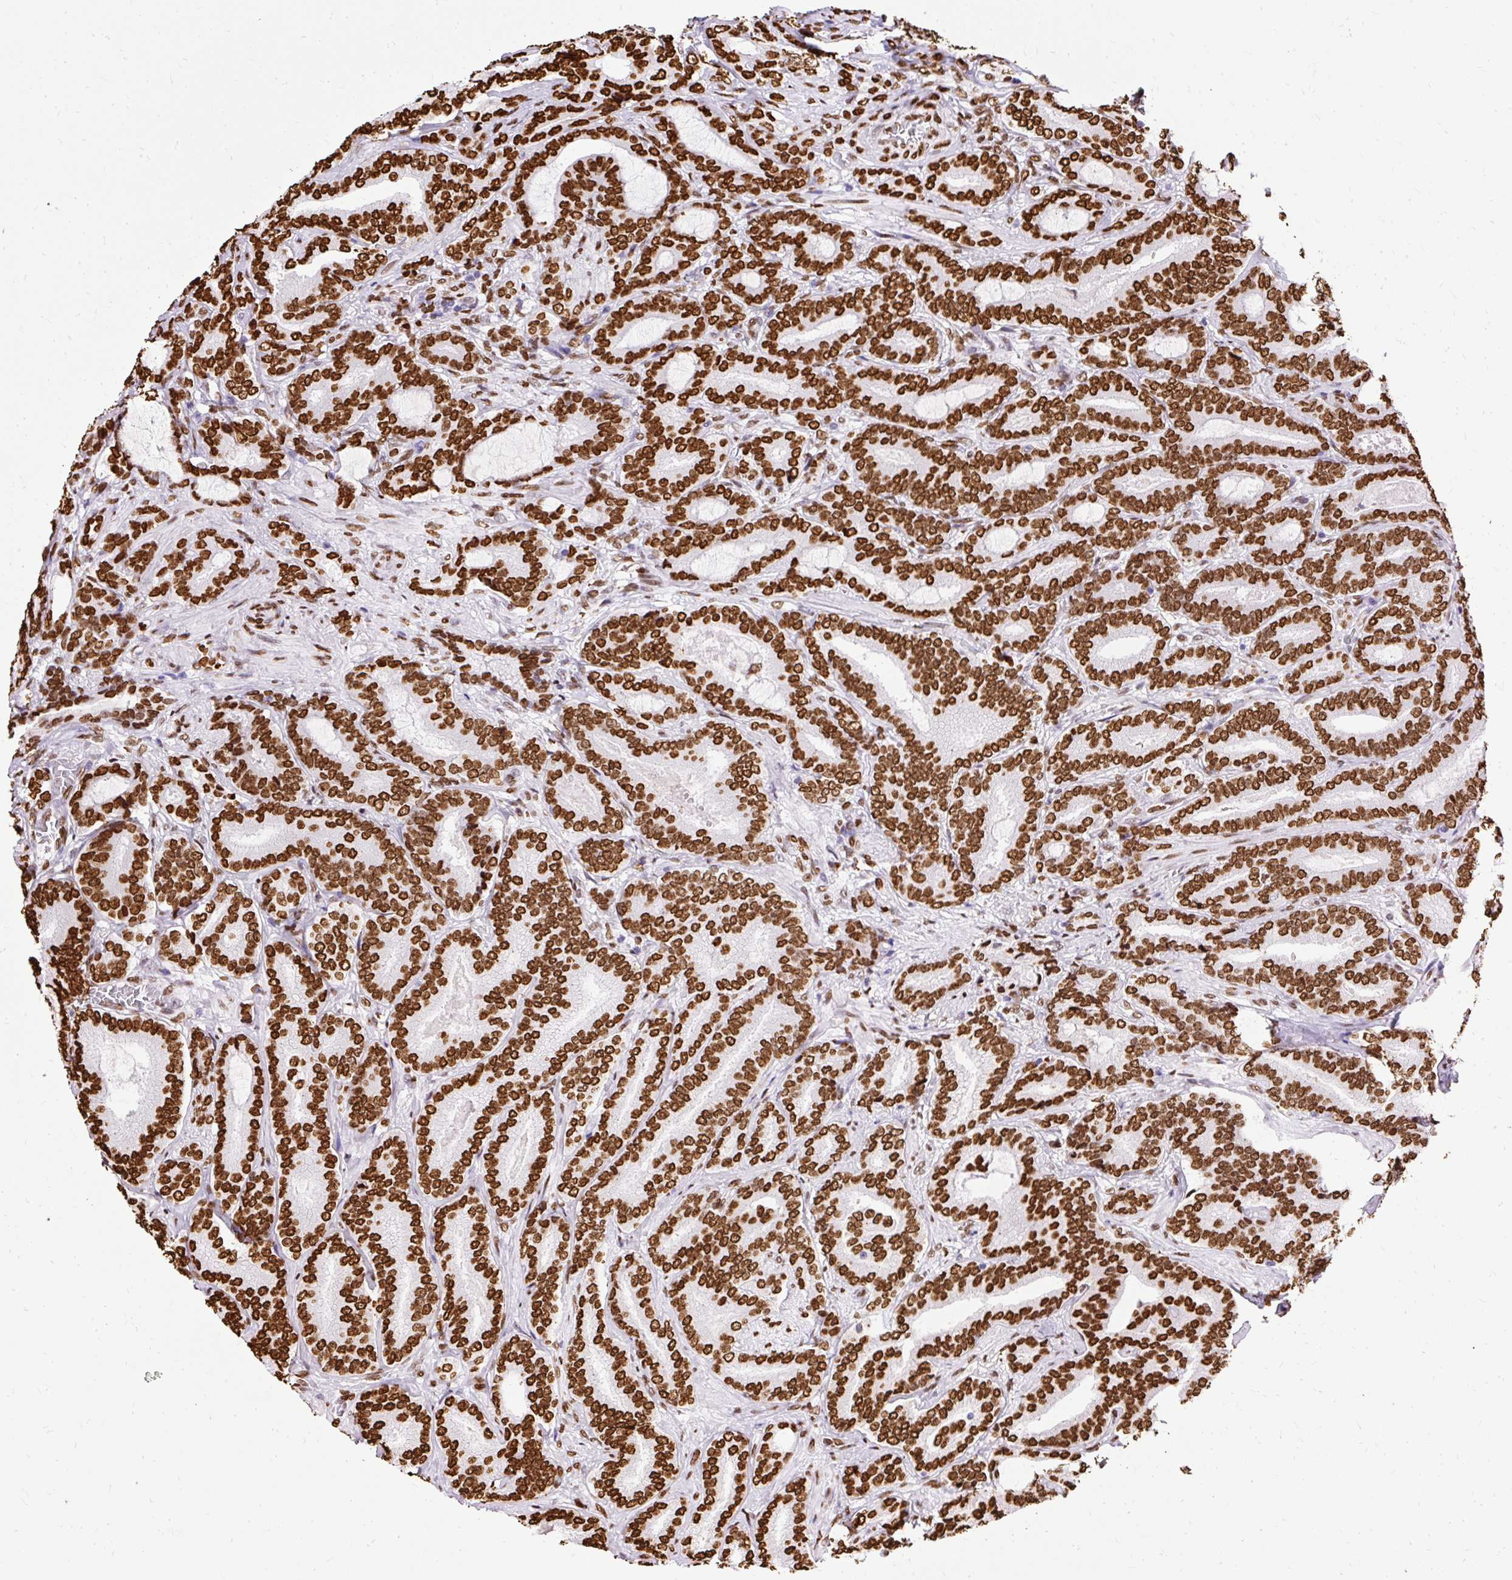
{"staining": {"intensity": "strong", "quantity": ">75%", "location": "nuclear"}, "tissue": "prostate cancer", "cell_type": "Tumor cells", "image_type": "cancer", "snomed": [{"axis": "morphology", "description": "Adenocarcinoma, Low grade"}, {"axis": "topography", "description": "Prostate and seminal vesicle, NOS"}], "caption": "Prostate cancer stained with a protein marker displays strong staining in tumor cells.", "gene": "TMEM184C", "patient": {"sex": "male", "age": 61}}